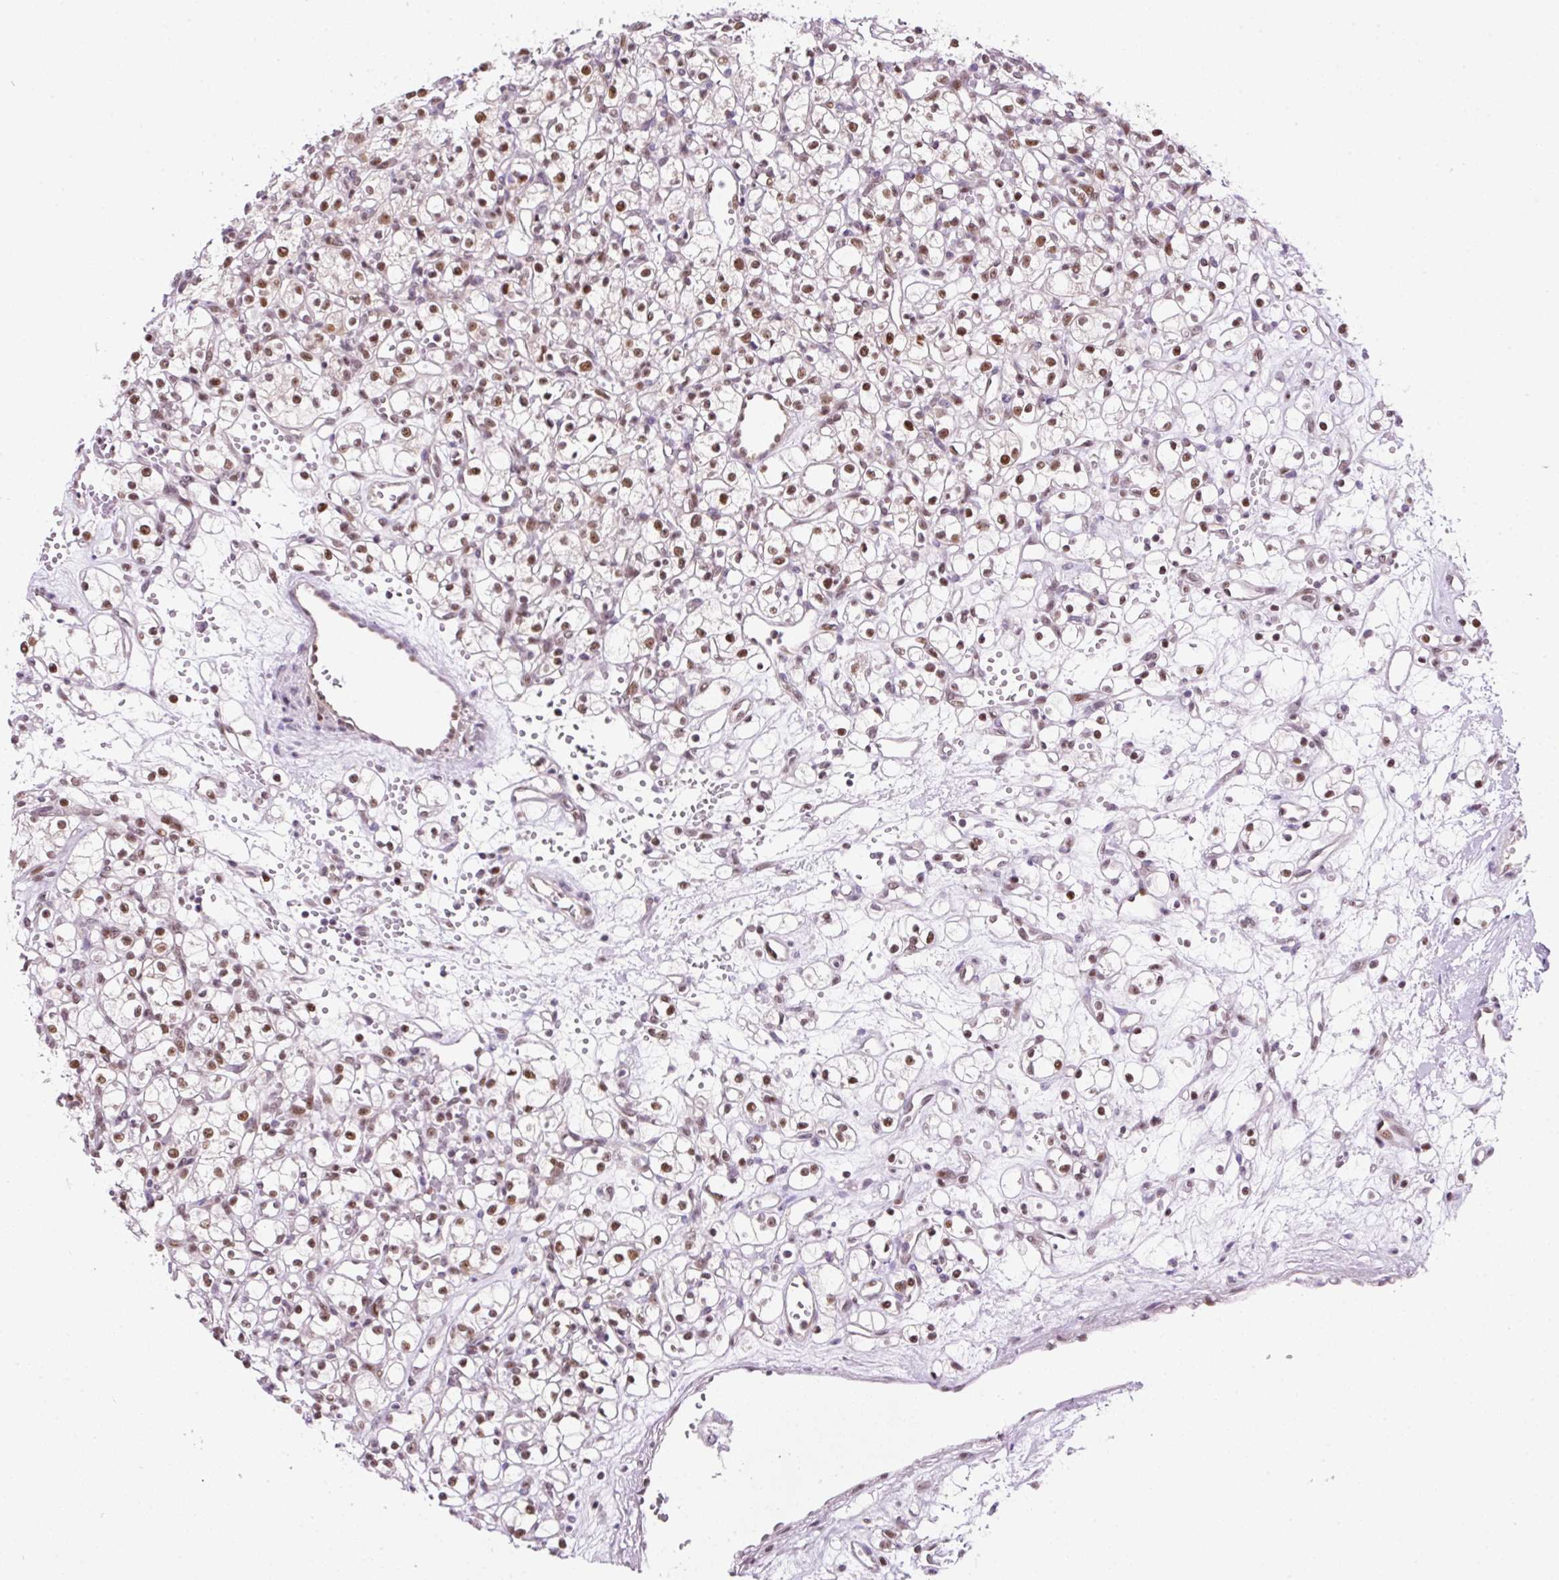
{"staining": {"intensity": "moderate", "quantity": ">75%", "location": "nuclear"}, "tissue": "renal cancer", "cell_type": "Tumor cells", "image_type": "cancer", "snomed": [{"axis": "morphology", "description": "Adenocarcinoma, NOS"}, {"axis": "topography", "description": "Kidney"}], "caption": "A micrograph showing moderate nuclear staining in about >75% of tumor cells in renal cancer, as visualized by brown immunohistochemical staining.", "gene": "TAF1A", "patient": {"sex": "female", "age": 59}}